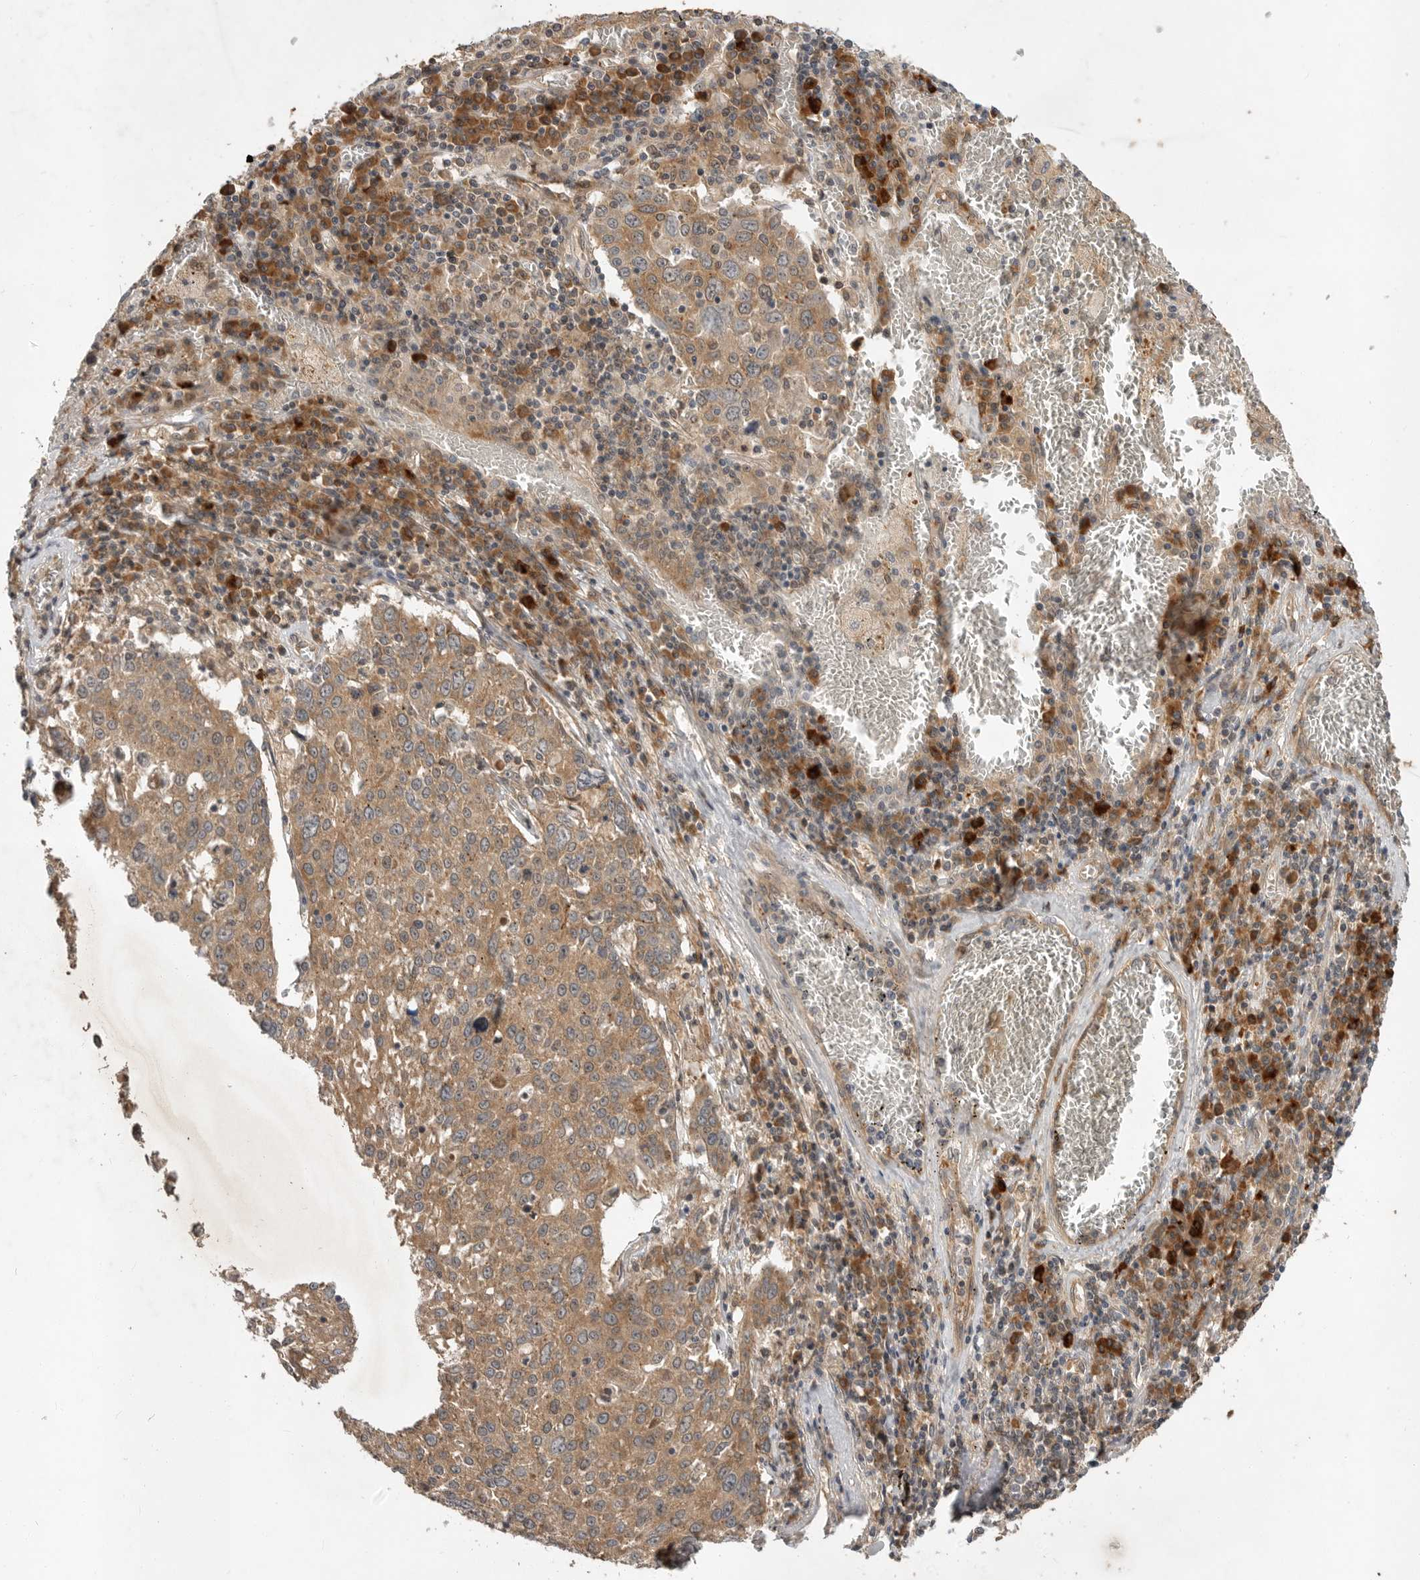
{"staining": {"intensity": "moderate", "quantity": ">75%", "location": "cytoplasmic/membranous"}, "tissue": "lung cancer", "cell_type": "Tumor cells", "image_type": "cancer", "snomed": [{"axis": "morphology", "description": "Squamous cell carcinoma, NOS"}, {"axis": "topography", "description": "Lung"}], "caption": "Moderate cytoplasmic/membranous protein positivity is identified in approximately >75% of tumor cells in squamous cell carcinoma (lung). (IHC, brightfield microscopy, high magnification).", "gene": "OSBPL9", "patient": {"sex": "male", "age": 65}}